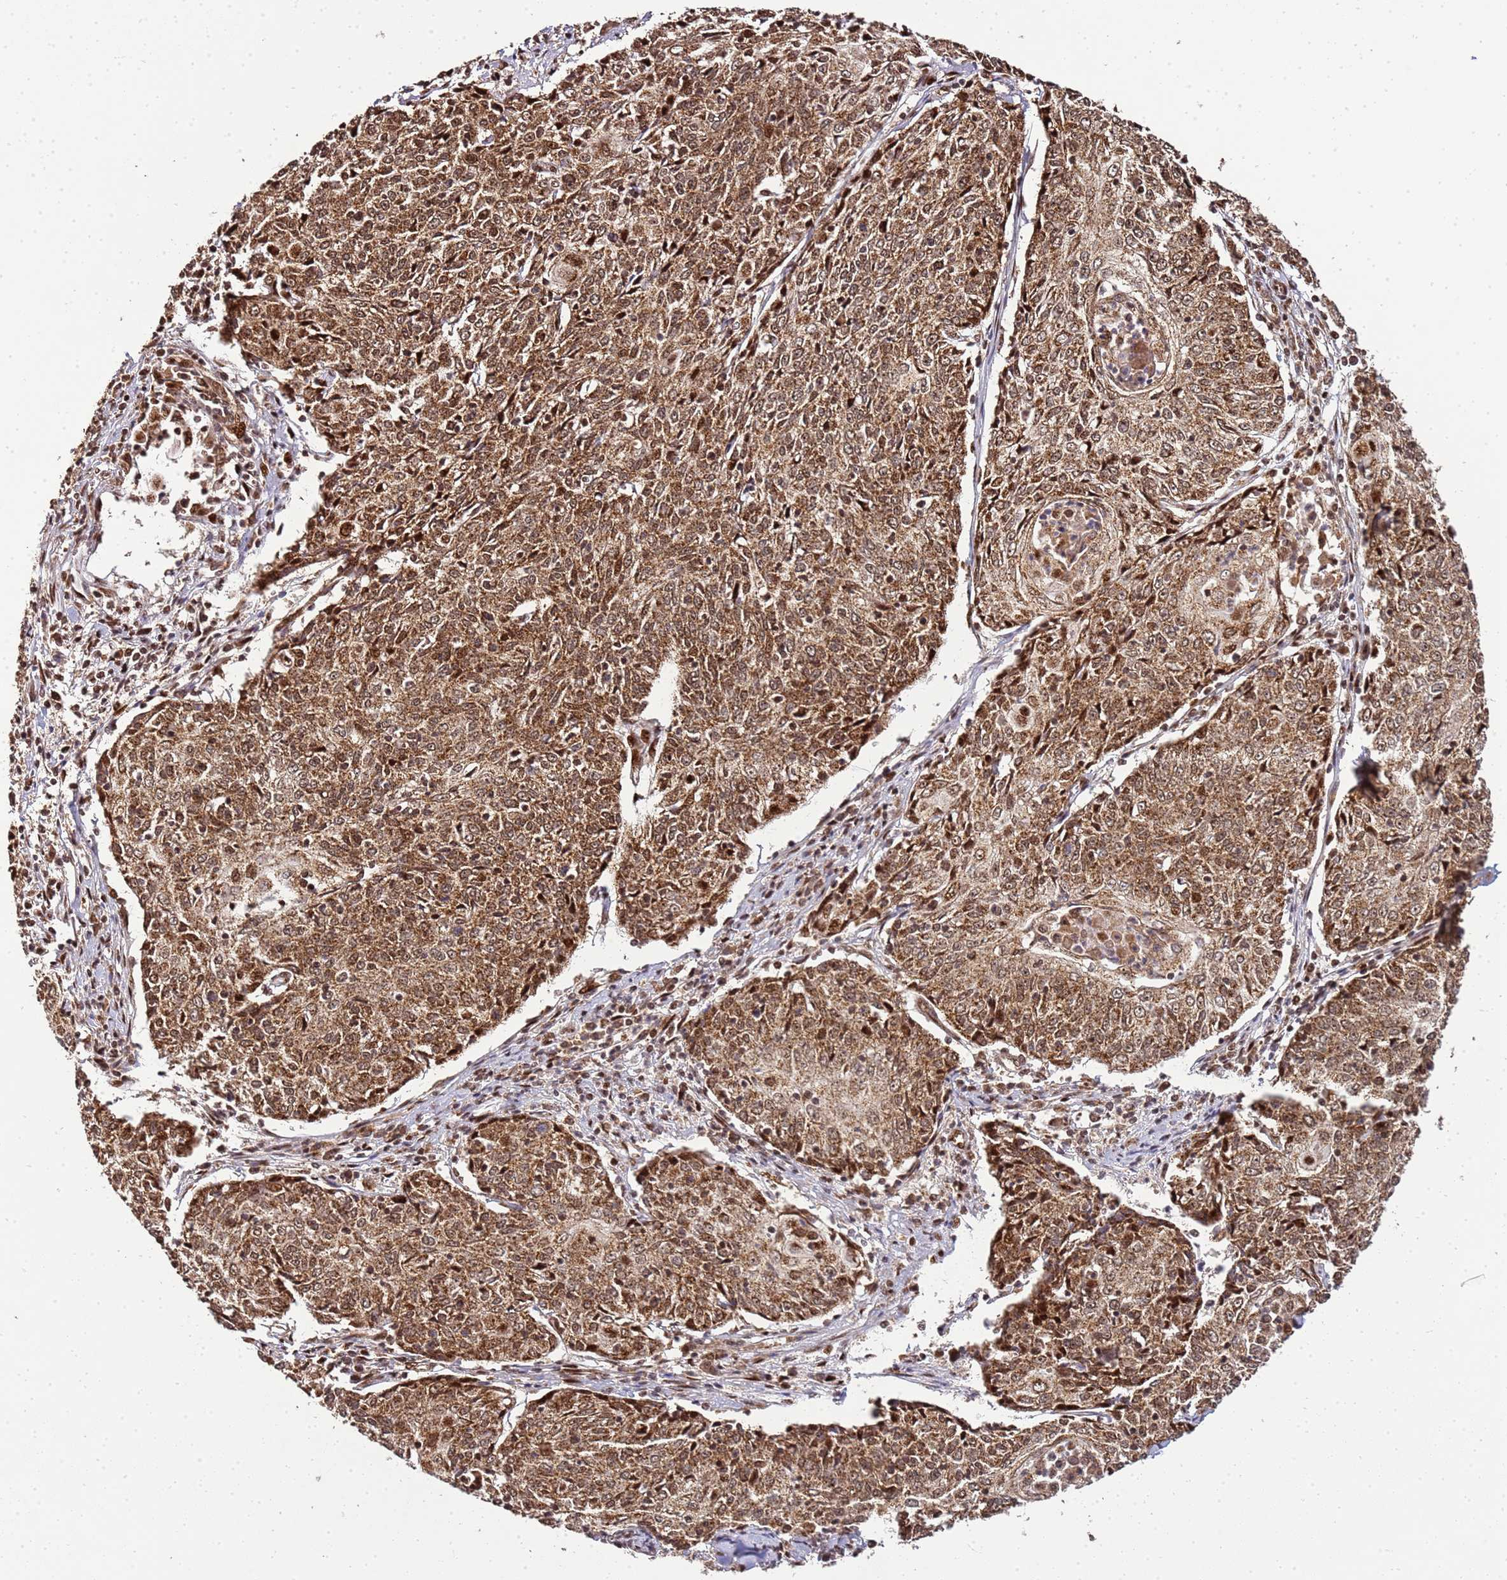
{"staining": {"intensity": "moderate", "quantity": ">75%", "location": "cytoplasmic/membranous,nuclear"}, "tissue": "cervical cancer", "cell_type": "Tumor cells", "image_type": "cancer", "snomed": [{"axis": "morphology", "description": "Squamous cell carcinoma, NOS"}, {"axis": "topography", "description": "Cervix"}], "caption": "About >75% of tumor cells in human cervical cancer show moderate cytoplasmic/membranous and nuclear protein staining as visualized by brown immunohistochemical staining.", "gene": "PEX14", "patient": {"sex": "female", "age": 48}}